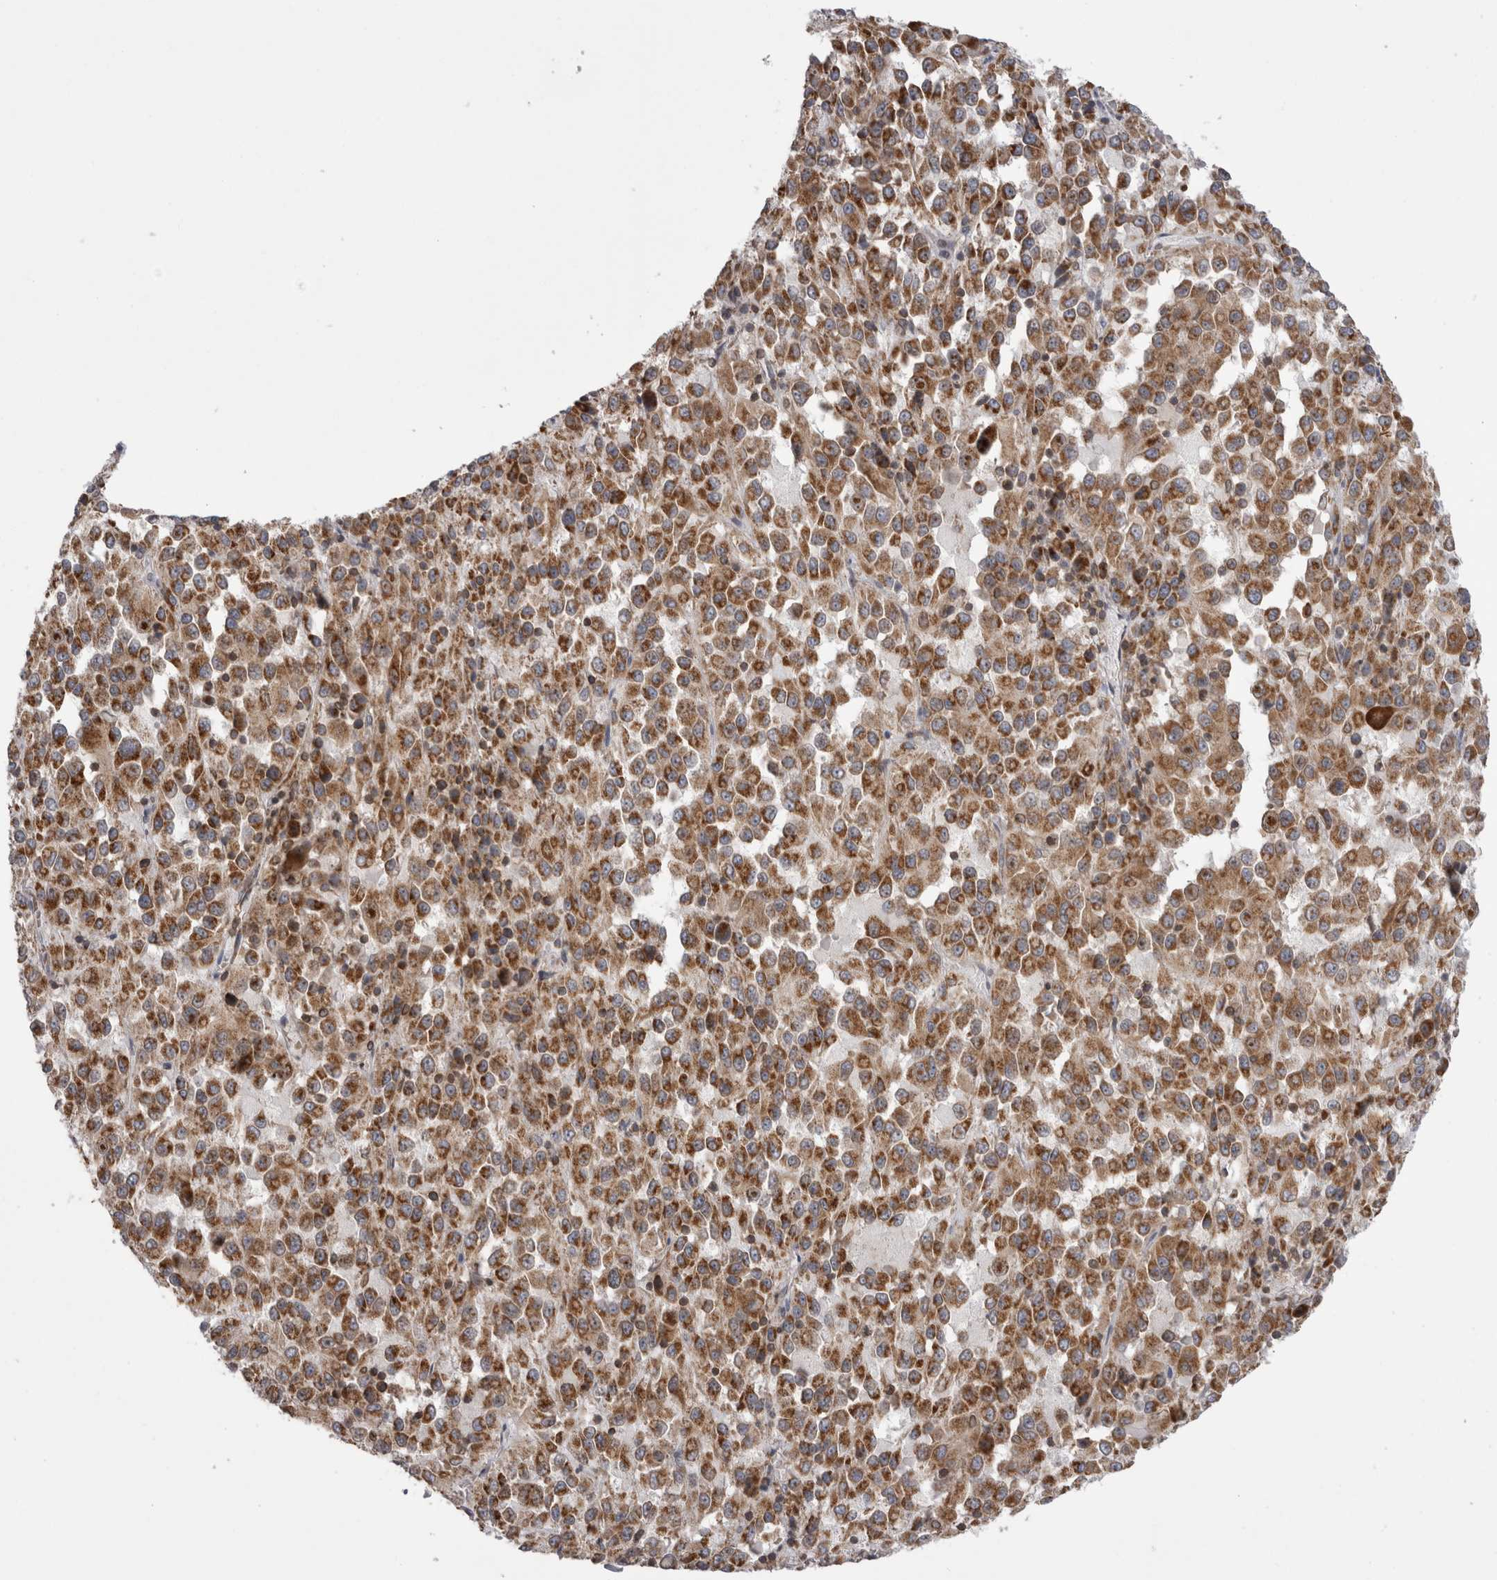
{"staining": {"intensity": "strong", "quantity": ">75%", "location": "cytoplasmic/membranous"}, "tissue": "melanoma", "cell_type": "Tumor cells", "image_type": "cancer", "snomed": [{"axis": "morphology", "description": "Malignant melanoma, Metastatic site"}, {"axis": "topography", "description": "Lung"}], "caption": "An image showing strong cytoplasmic/membranous expression in about >75% of tumor cells in melanoma, as visualized by brown immunohistochemical staining.", "gene": "DARS2", "patient": {"sex": "male", "age": 64}}